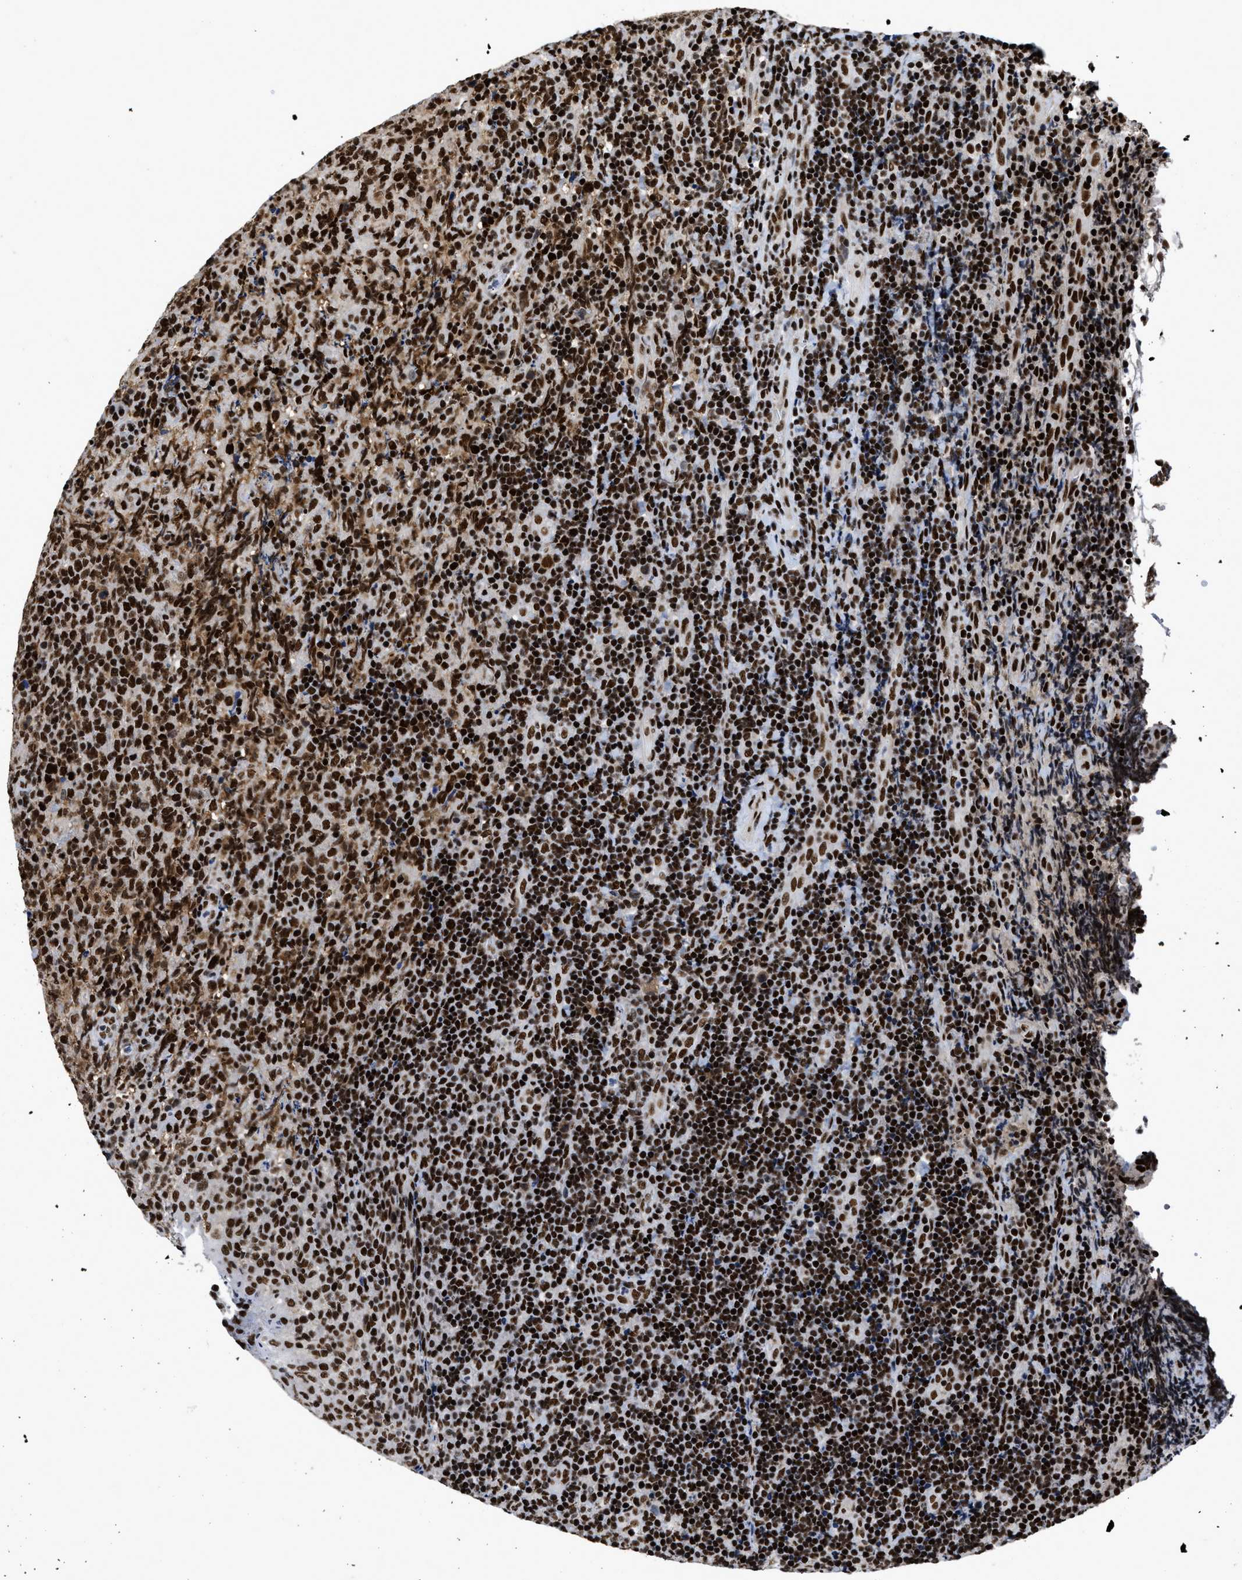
{"staining": {"intensity": "strong", "quantity": ">75%", "location": "nuclear"}, "tissue": "lymphoma", "cell_type": "Tumor cells", "image_type": "cancer", "snomed": [{"axis": "morphology", "description": "Malignant lymphoma, non-Hodgkin's type, High grade"}, {"axis": "topography", "description": "Tonsil"}], "caption": "Lymphoma tissue reveals strong nuclear expression in about >75% of tumor cells (brown staining indicates protein expression, while blue staining denotes nuclei).", "gene": "CREB1", "patient": {"sex": "female", "age": 36}}